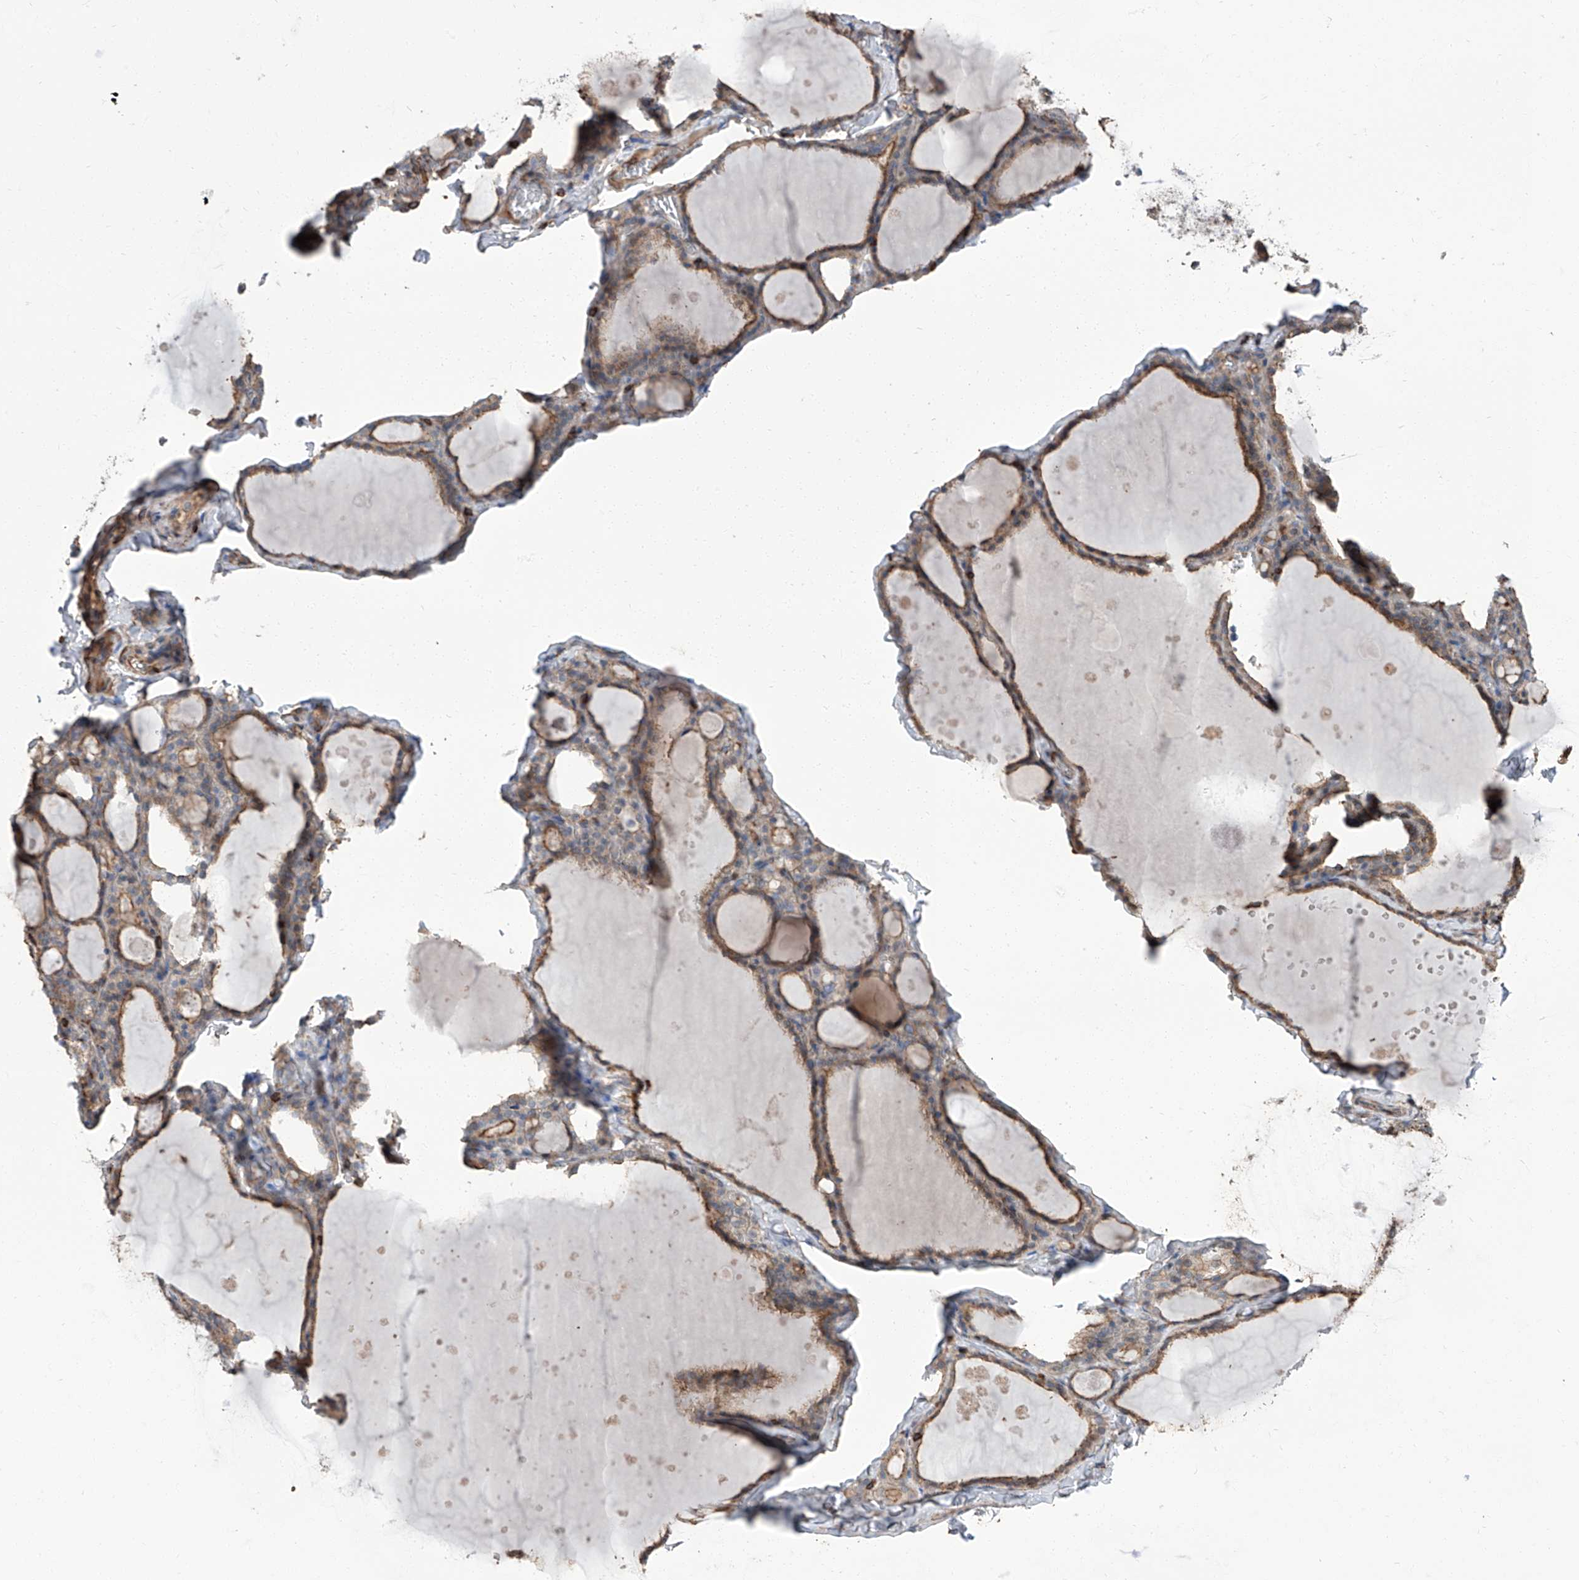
{"staining": {"intensity": "weak", "quantity": ">75%", "location": "cytoplasmic/membranous"}, "tissue": "thyroid gland", "cell_type": "Glandular cells", "image_type": "normal", "snomed": [{"axis": "morphology", "description": "Normal tissue, NOS"}, {"axis": "topography", "description": "Thyroid gland"}], "caption": "A low amount of weak cytoplasmic/membranous positivity is present in approximately >75% of glandular cells in benign thyroid gland. (IHC, brightfield microscopy, high magnification).", "gene": "PIEZO2", "patient": {"sex": "male", "age": 56}}